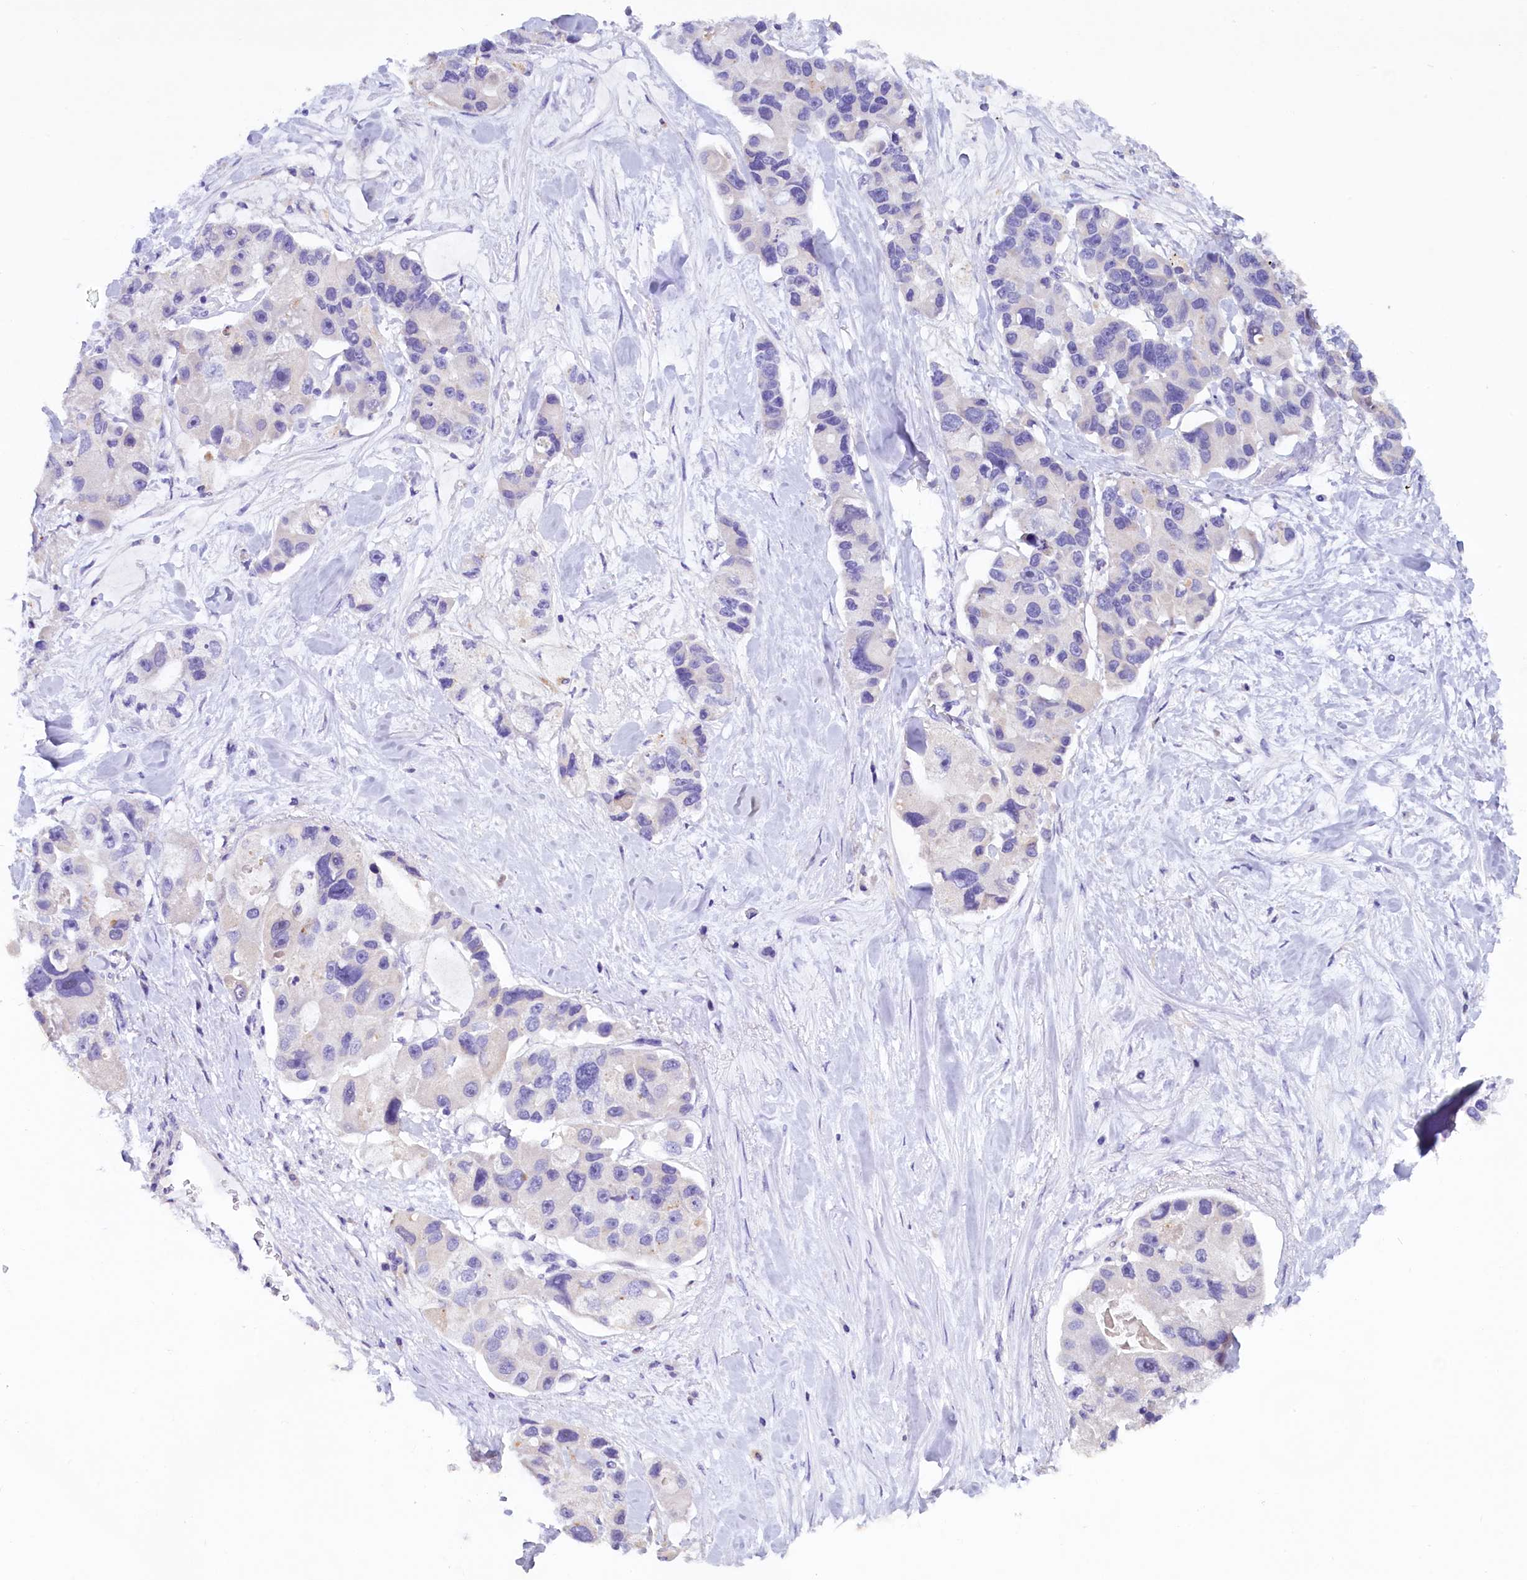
{"staining": {"intensity": "negative", "quantity": "none", "location": "none"}, "tissue": "lung cancer", "cell_type": "Tumor cells", "image_type": "cancer", "snomed": [{"axis": "morphology", "description": "Adenocarcinoma, NOS"}, {"axis": "topography", "description": "Lung"}], "caption": "Tumor cells show no significant protein staining in lung cancer (adenocarcinoma).", "gene": "RTTN", "patient": {"sex": "female", "age": 54}}